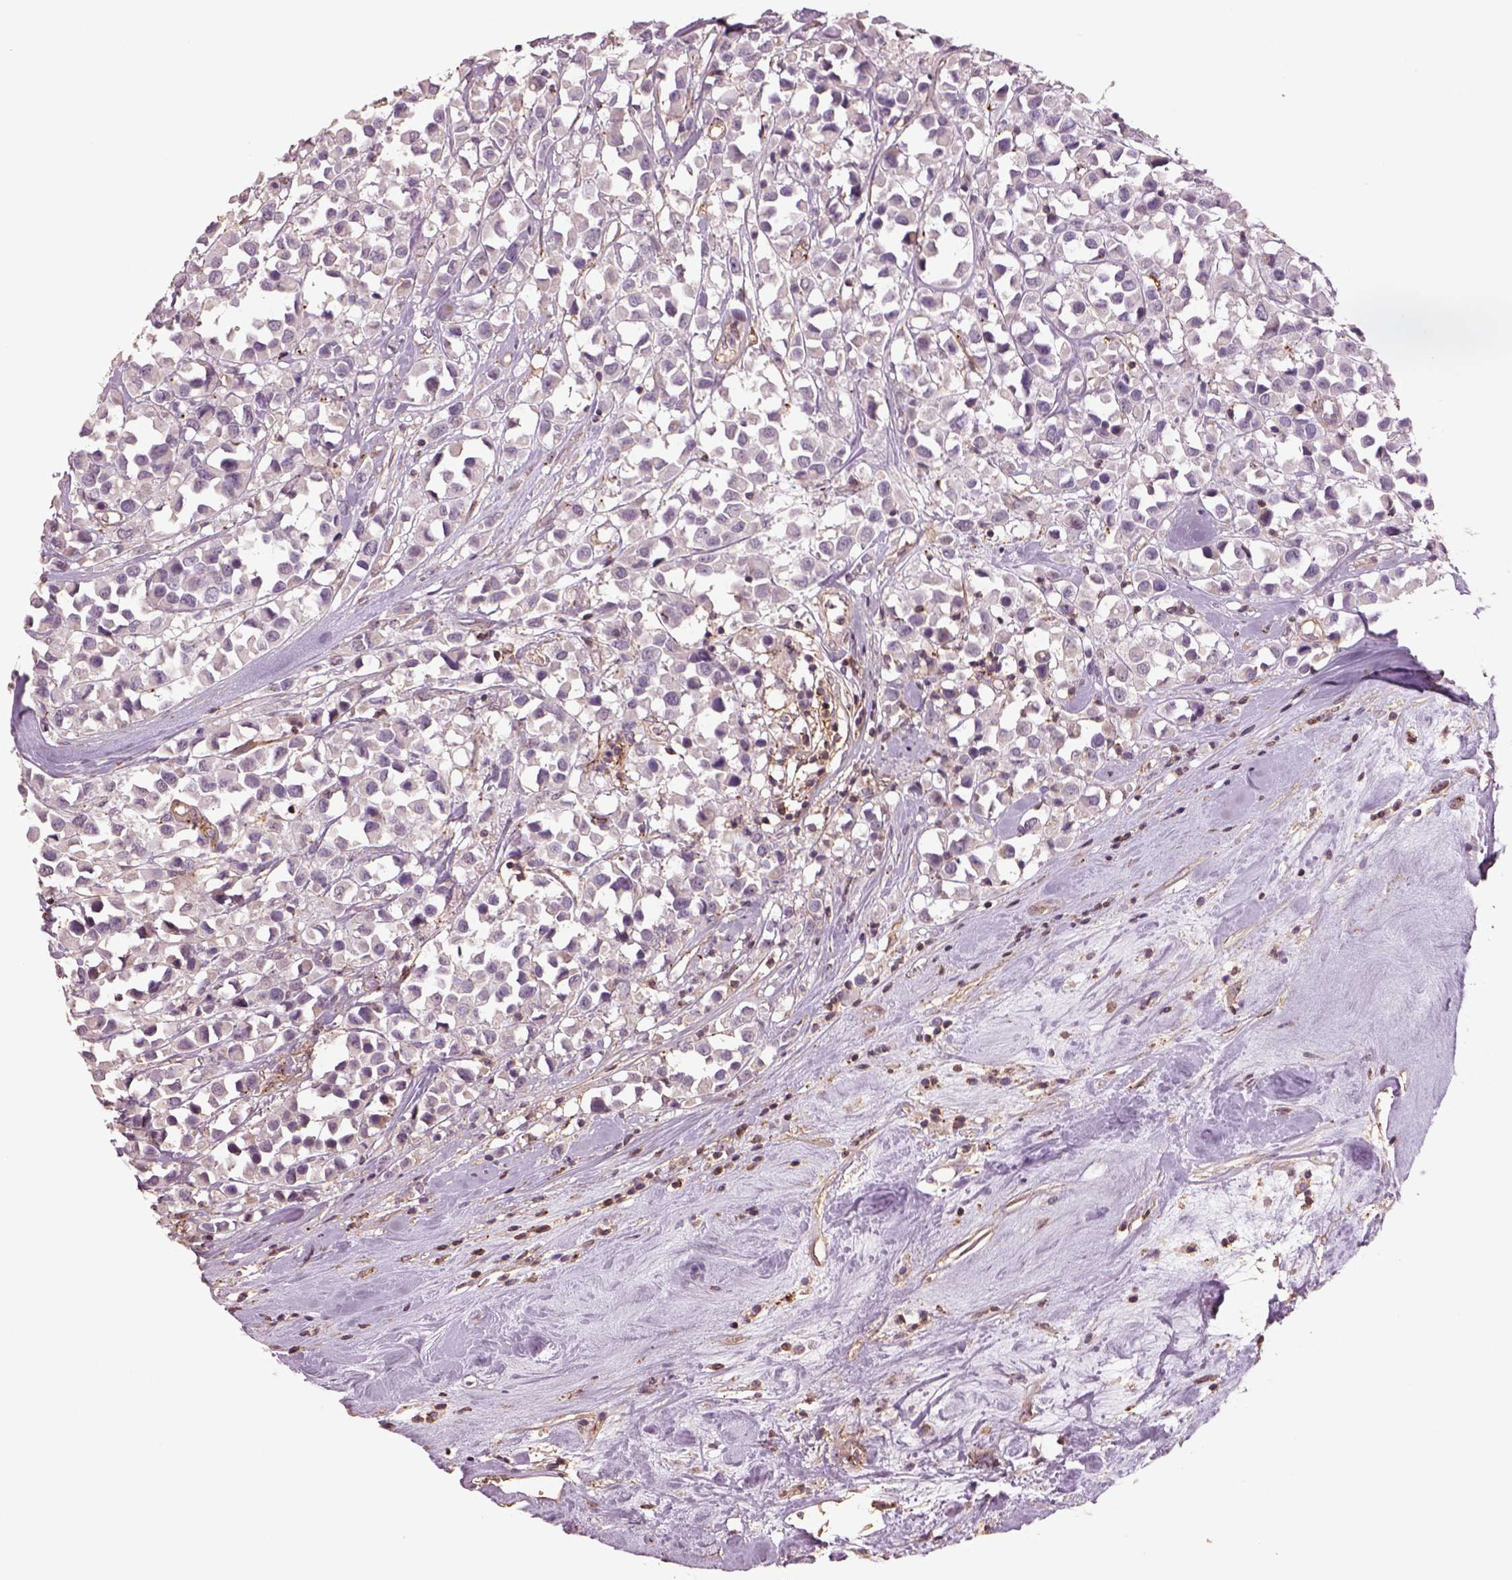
{"staining": {"intensity": "negative", "quantity": "none", "location": "none"}, "tissue": "breast cancer", "cell_type": "Tumor cells", "image_type": "cancer", "snomed": [{"axis": "morphology", "description": "Duct carcinoma"}, {"axis": "topography", "description": "Breast"}], "caption": "The IHC histopathology image has no significant positivity in tumor cells of breast cancer tissue.", "gene": "LIN7A", "patient": {"sex": "female", "age": 61}}